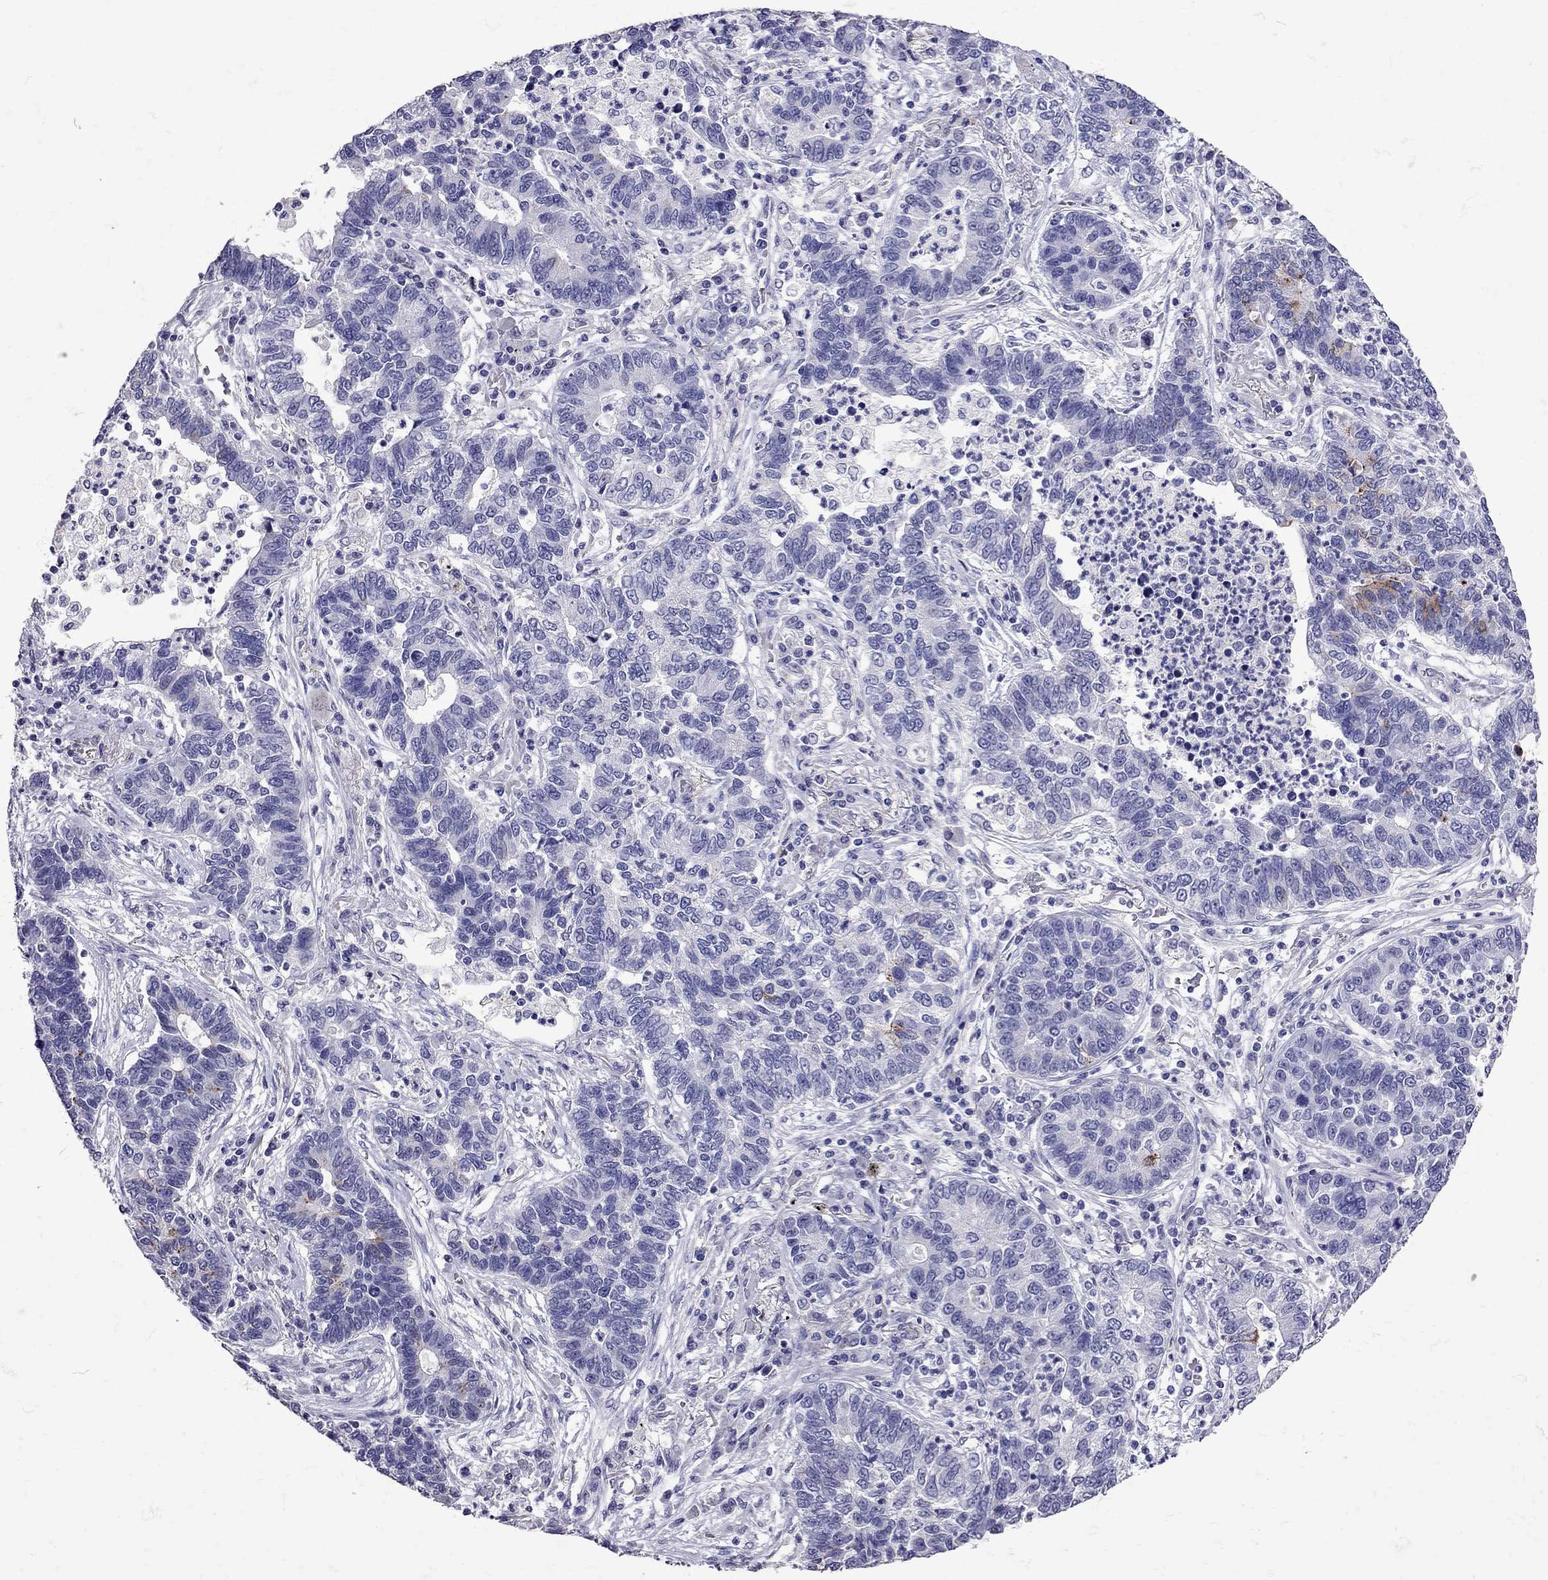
{"staining": {"intensity": "negative", "quantity": "none", "location": "none"}, "tissue": "lung cancer", "cell_type": "Tumor cells", "image_type": "cancer", "snomed": [{"axis": "morphology", "description": "Adenocarcinoma, NOS"}, {"axis": "topography", "description": "Lung"}], "caption": "Tumor cells are negative for brown protein staining in adenocarcinoma (lung).", "gene": "SST", "patient": {"sex": "female", "age": 57}}